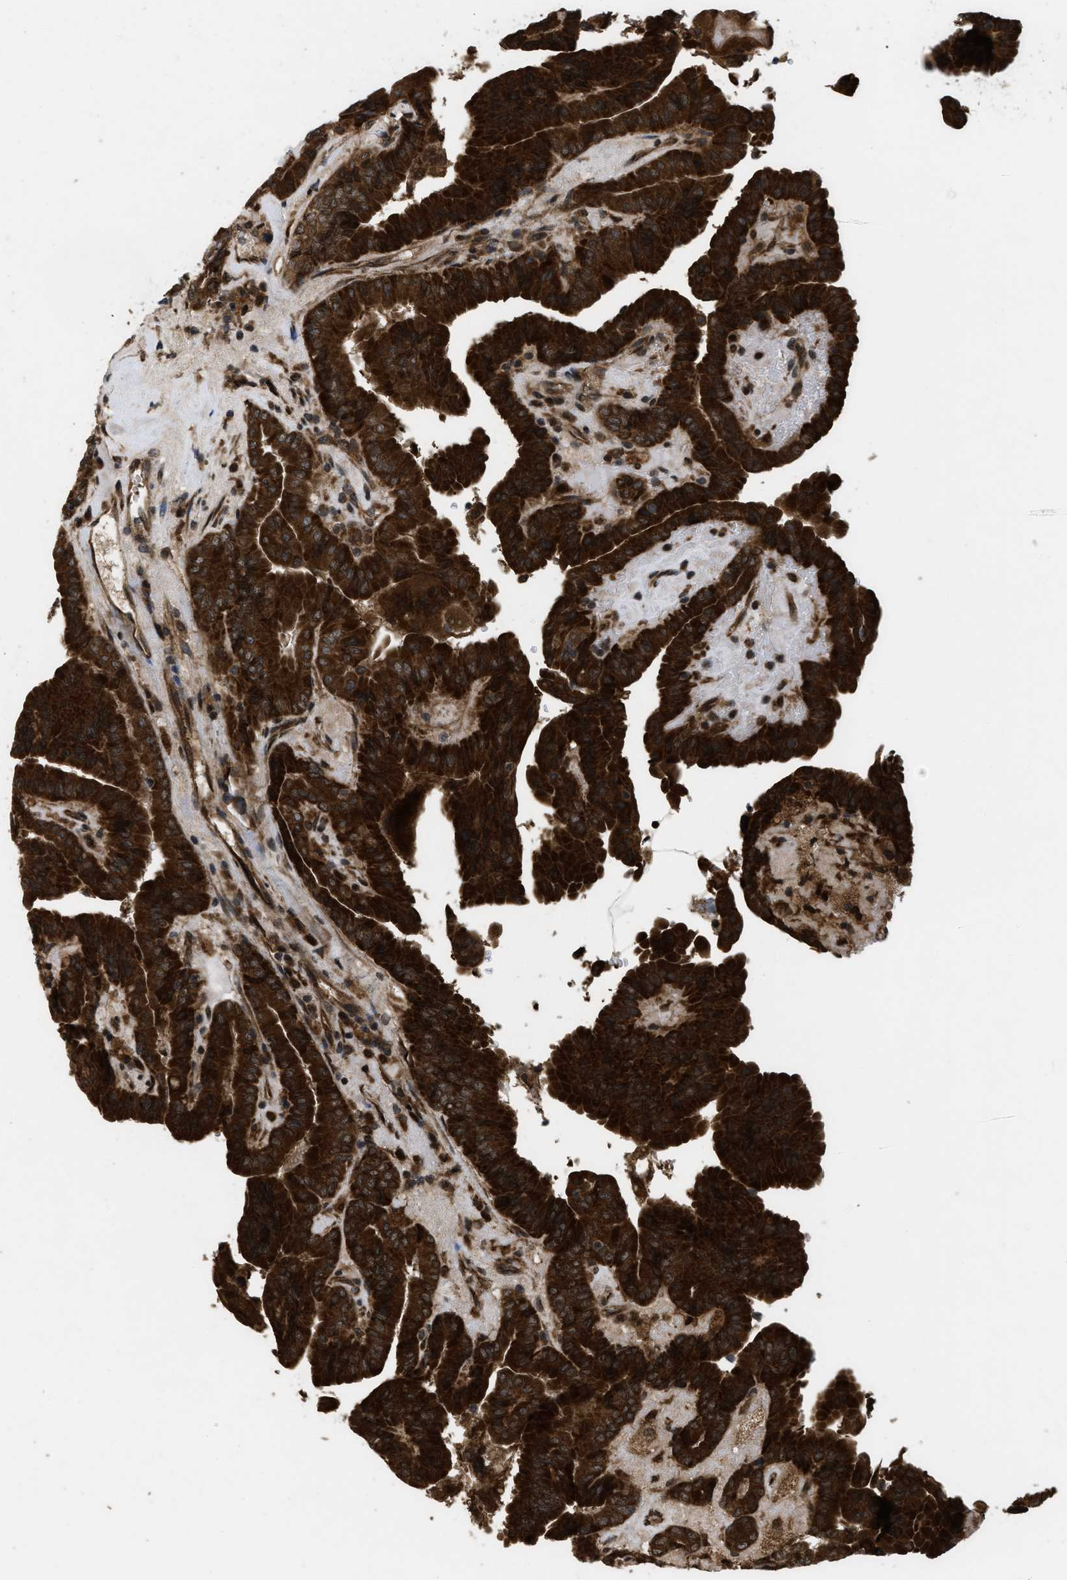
{"staining": {"intensity": "strong", "quantity": ">75%", "location": "cytoplasmic/membranous"}, "tissue": "thyroid cancer", "cell_type": "Tumor cells", "image_type": "cancer", "snomed": [{"axis": "morphology", "description": "Papillary adenocarcinoma, NOS"}, {"axis": "topography", "description": "Thyroid gland"}], "caption": "Thyroid cancer stained for a protein (brown) reveals strong cytoplasmic/membranous positive staining in approximately >75% of tumor cells.", "gene": "SPTLC1", "patient": {"sex": "male", "age": 33}}